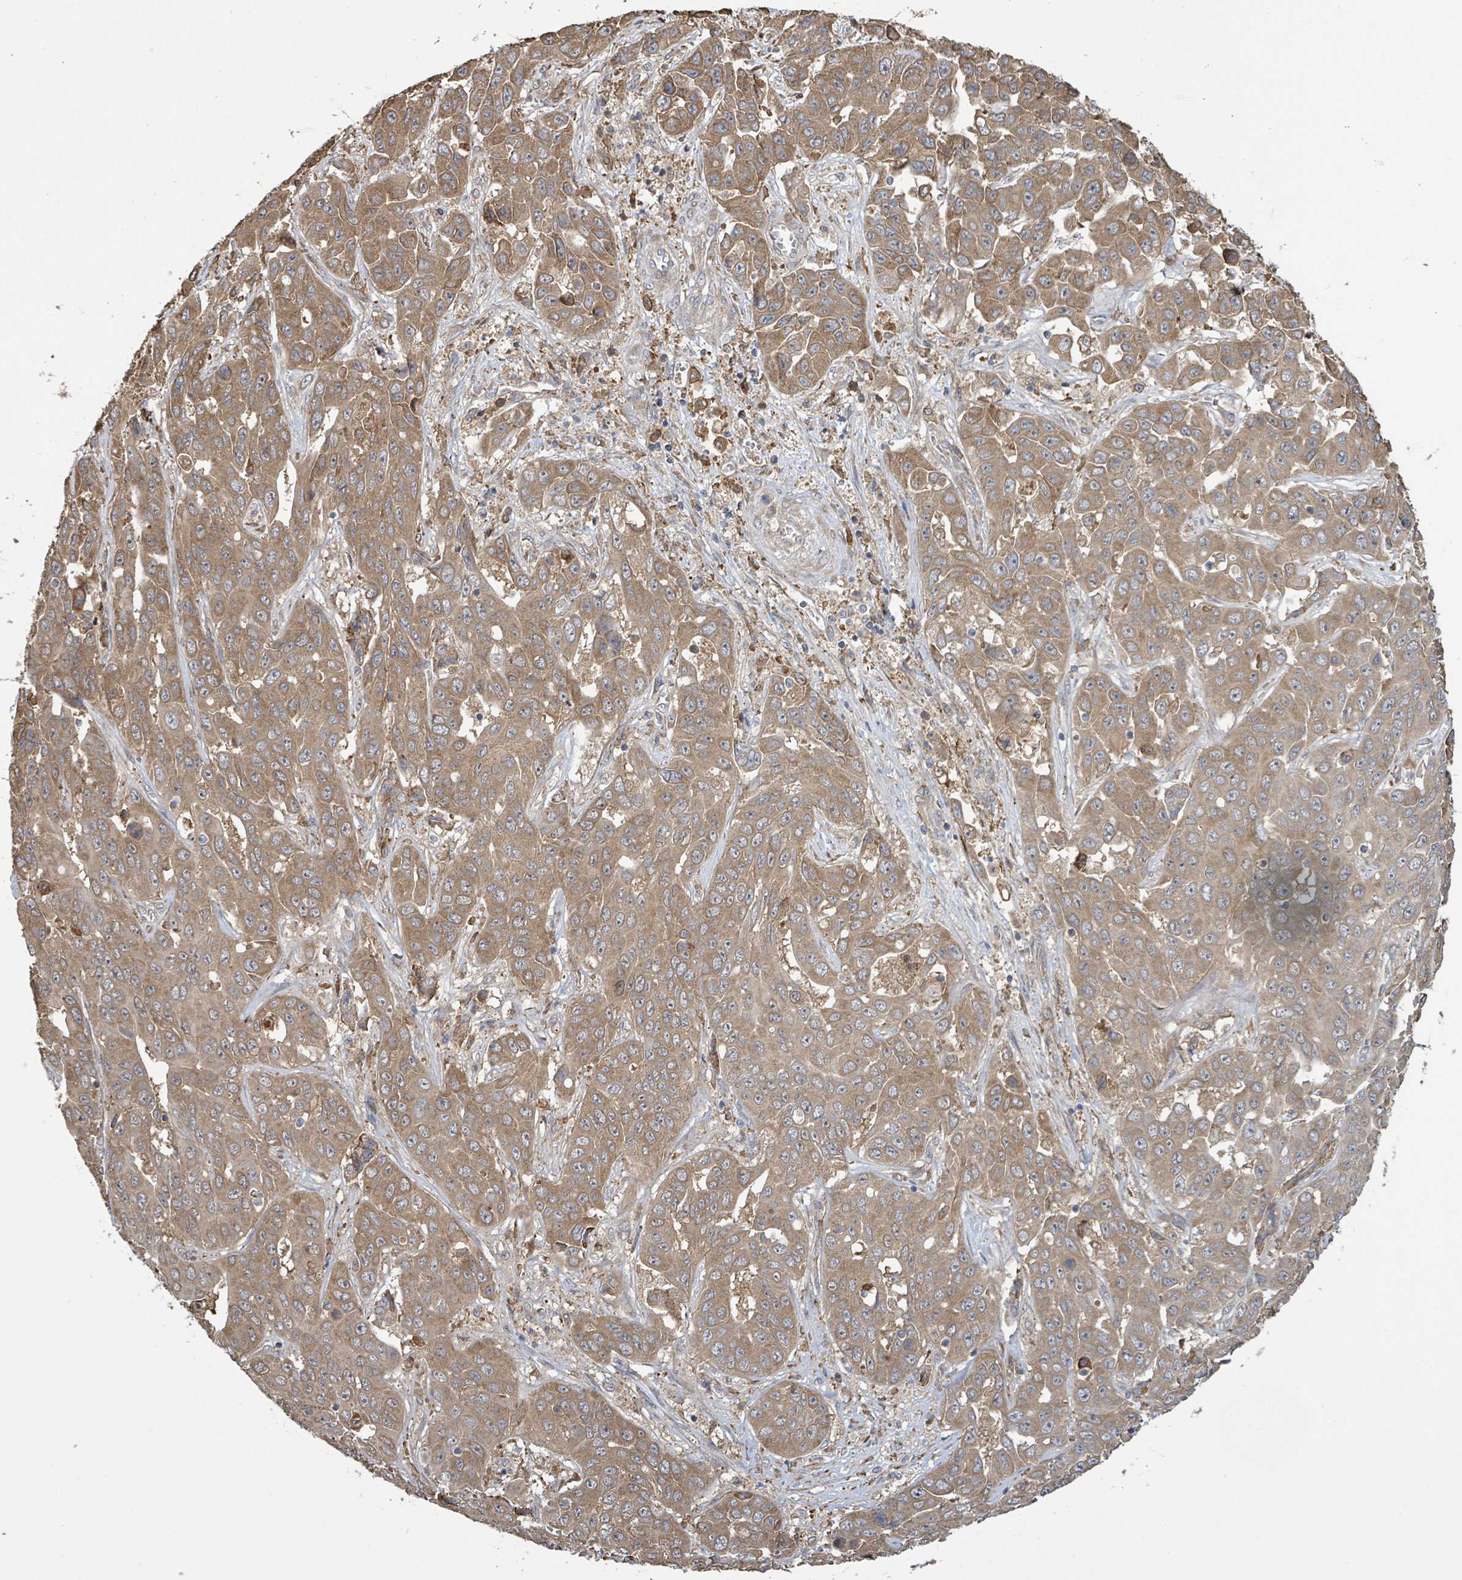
{"staining": {"intensity": "moderate", "quantity": ">75%", "location": "cytoplasmic/membranous"}, "tissue": "liver cancer", "cell_type": "Tumor cells", "image_type": "cancer", "snomed": [{"axis": "morphology", "description": "Cholangiocarcinoma"}, {"axis": "topography", "description": "Liver"}], "caption": "Tumor cells show medium levels of moderate cytoplasmic/membranous positivity in approximately >75% of cells in human liver cholangiocarcinoma.", "gene": "ARPIN", "patient": {"sex": "female", "age": 52}}